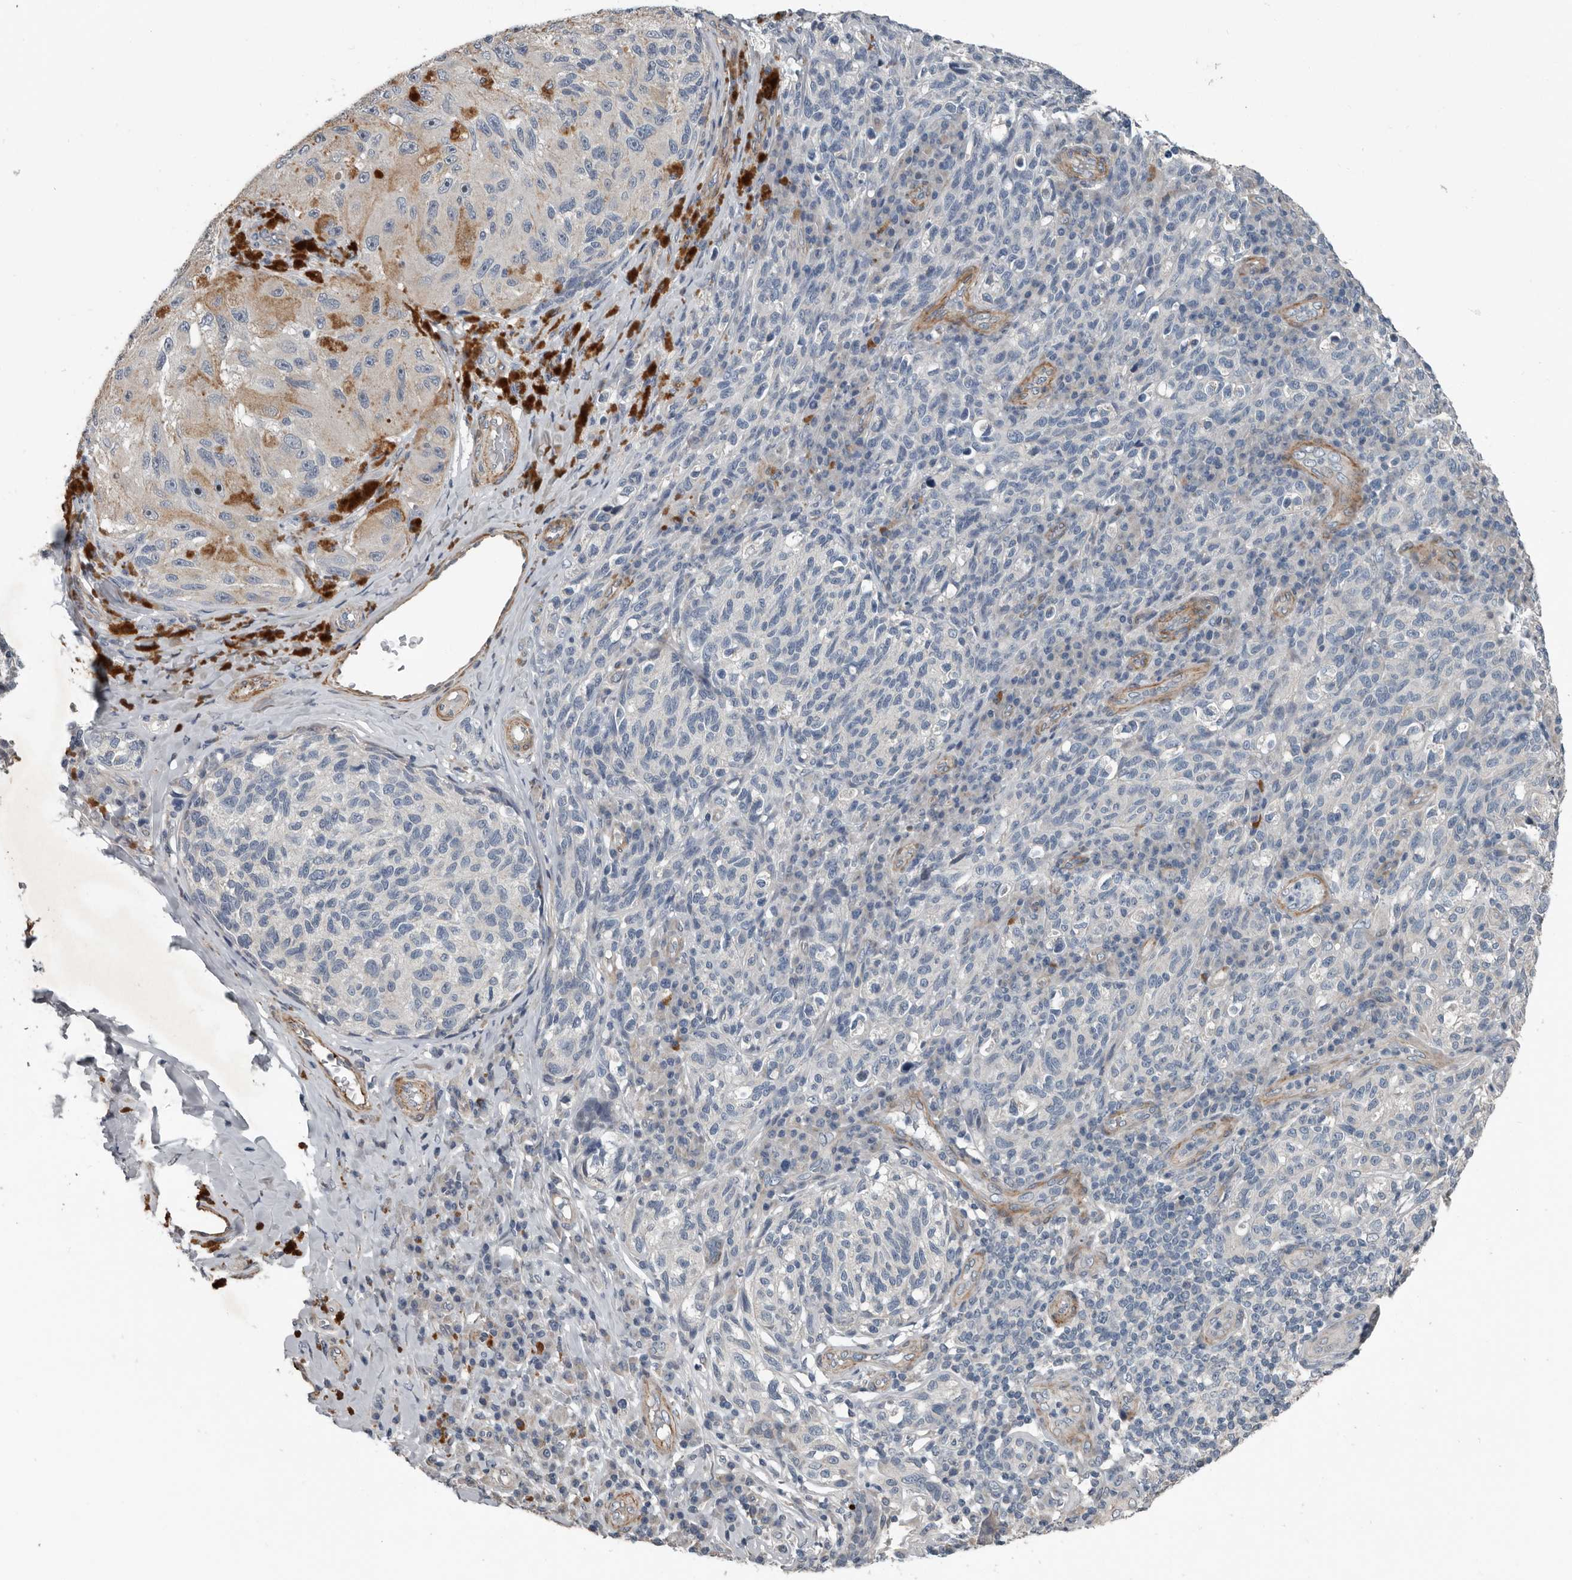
{"staining": {"intensity": "negative", "quantity": "none", "location": "none"}, "tissue": "melanoma", "cell_type": "Tumor cells", "image_type": "cancer", "snomed": [{"axis": "morphology", "description": "Malignant melanoma, NOS"}, {"axis": "topography", "description": "Skin"}], "caption": "Melanoma stained for a protein using immunohistochemistry (IHC) reveals no staining tumor cells.", "gene": "DPY19L4", "patient": {"sex": "female", "age": 73}}